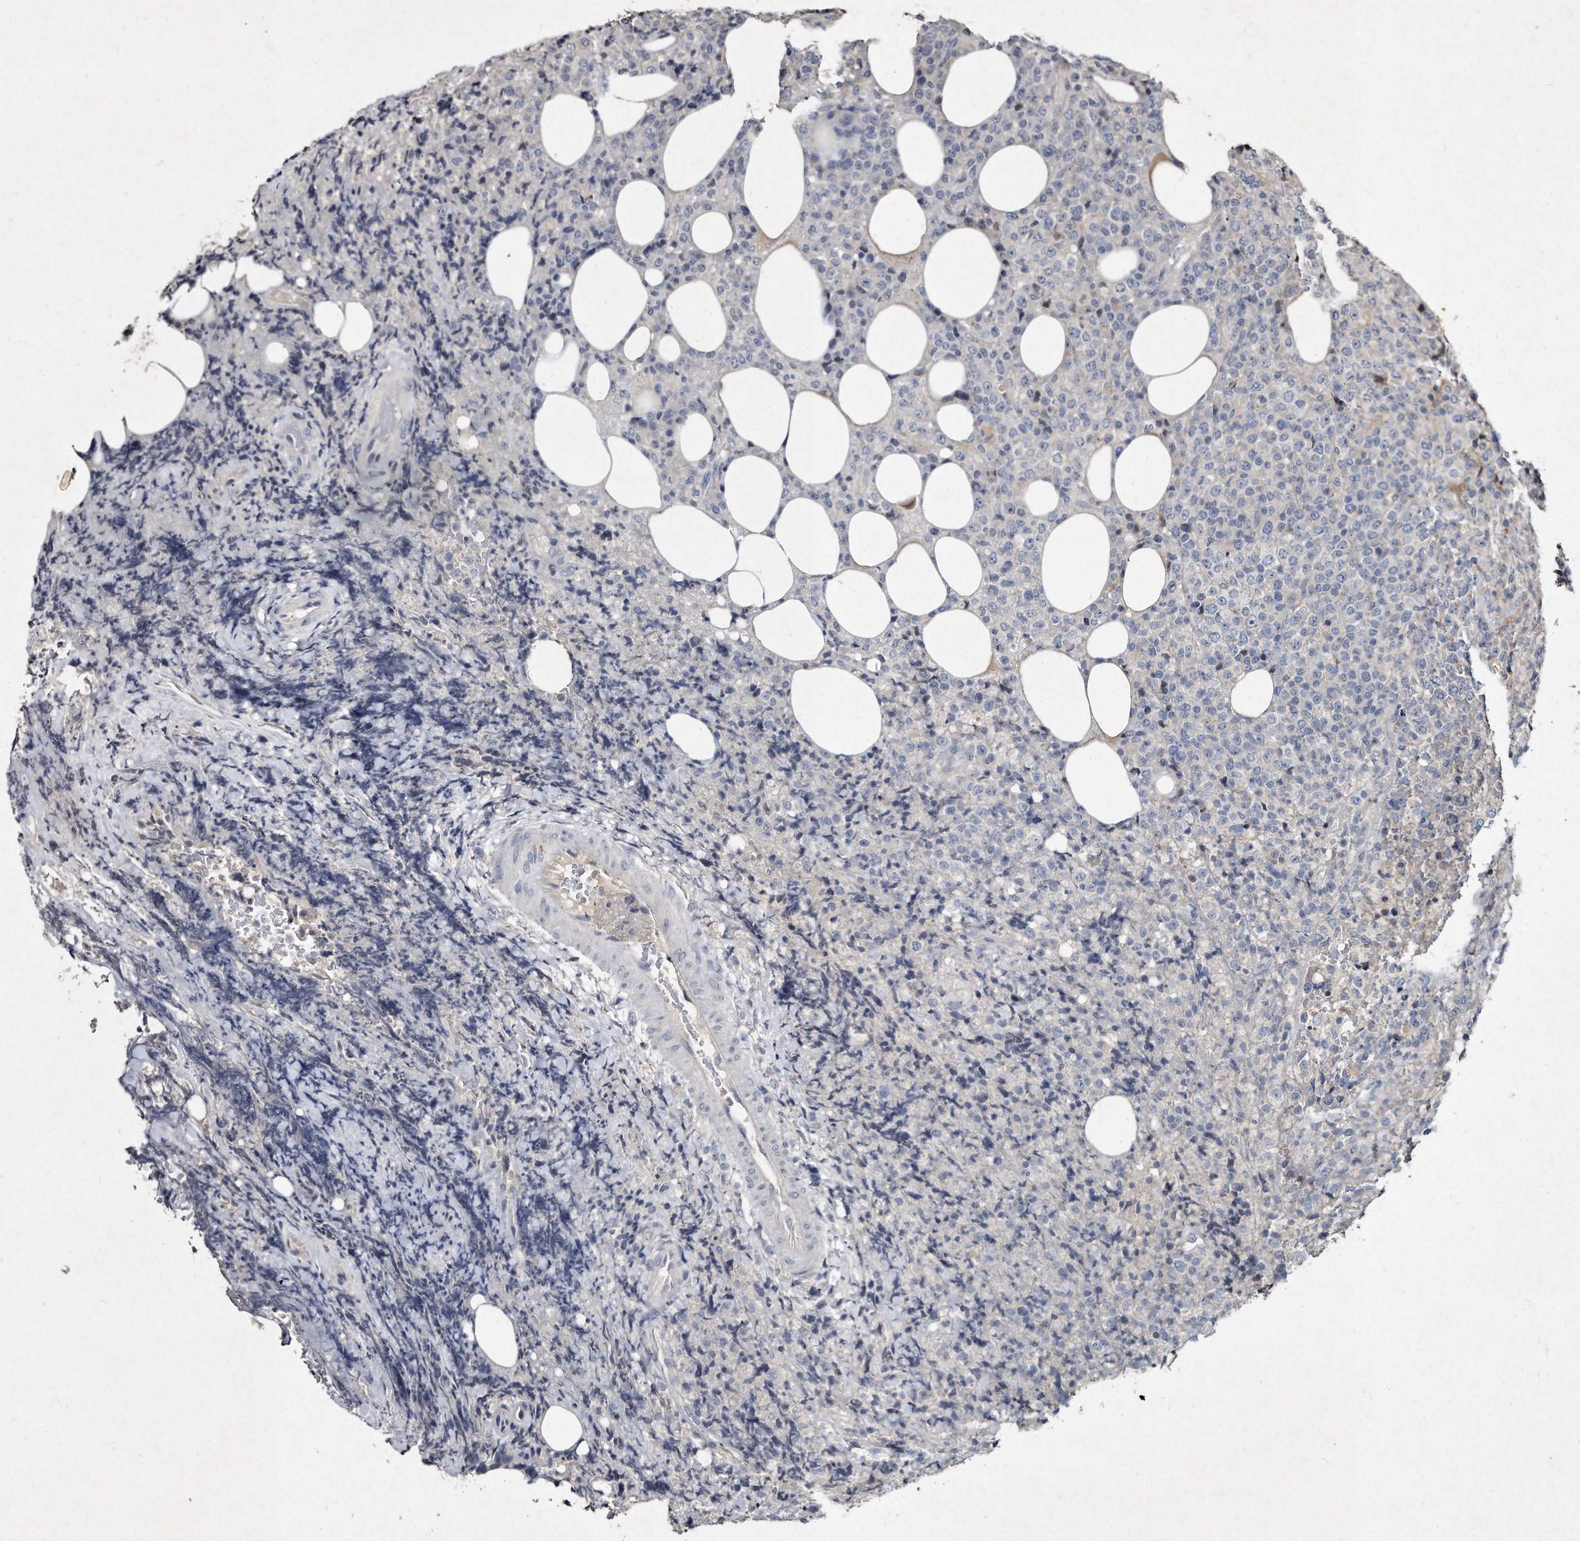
{"staining": {"intensity": "negative", "quantity": "none", "location": "none"}, "tissue": "lymphoma", "cell_type": "Tumor cells", "image_type": "cancer", "snomed": [{"axis": "morphology", "description": "Malignant lymphoma, non-Hodgkin's type, High grade"}, {"axis": "topography", "description": "Lymph node"}], "caption": "This is an immunohistochemistry (IHC) histopathology image of human malignant lymphoma, non-Hodgkin's type (high-grade). There is no expression in tumor cells.", "gene": "KLHDC3", "patient": {"sex": "male", "age": 13}}